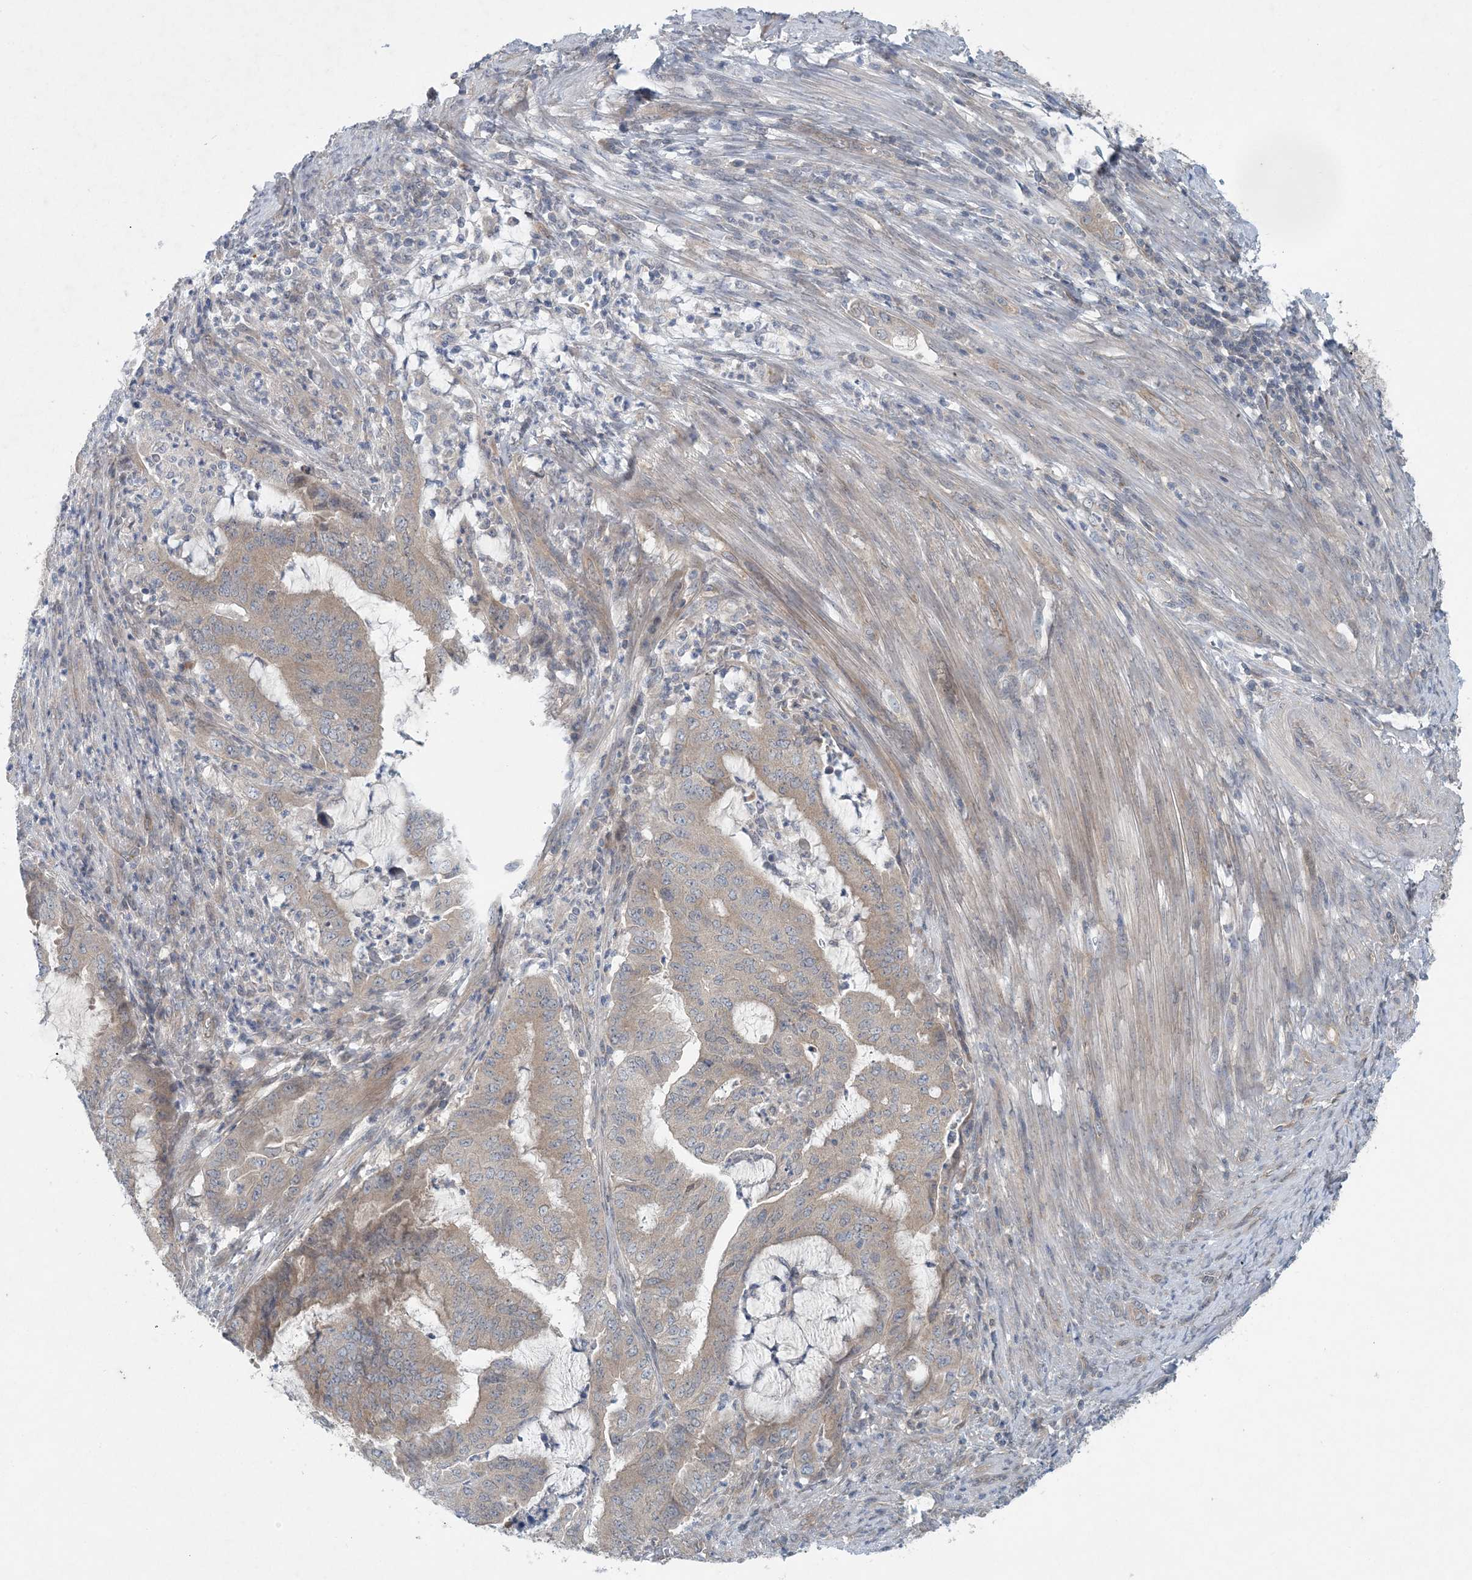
{"staining": {"intensity": "weak", "quantity": "25%-75%", "location": "cytoplasmic/membranous"}, "tissue": "endometrial cancer", "cell_type": "Tumor cells", "image_type": "cancer", "snomed": [{"axis": "morphology", "description": "Adenocarcinoma, NOS"}, {"axis": "topography", "description": "Endometrium"}], "caption": "Adenocarcinoma (endometrial) stained with immunohistochemistry demonstrates weak cytoplasmic/membranous staining in approximately 25%-75% of tumor cells.", "gene": "HIKESHI", "patient": {"sex": "female", "age": 51}}